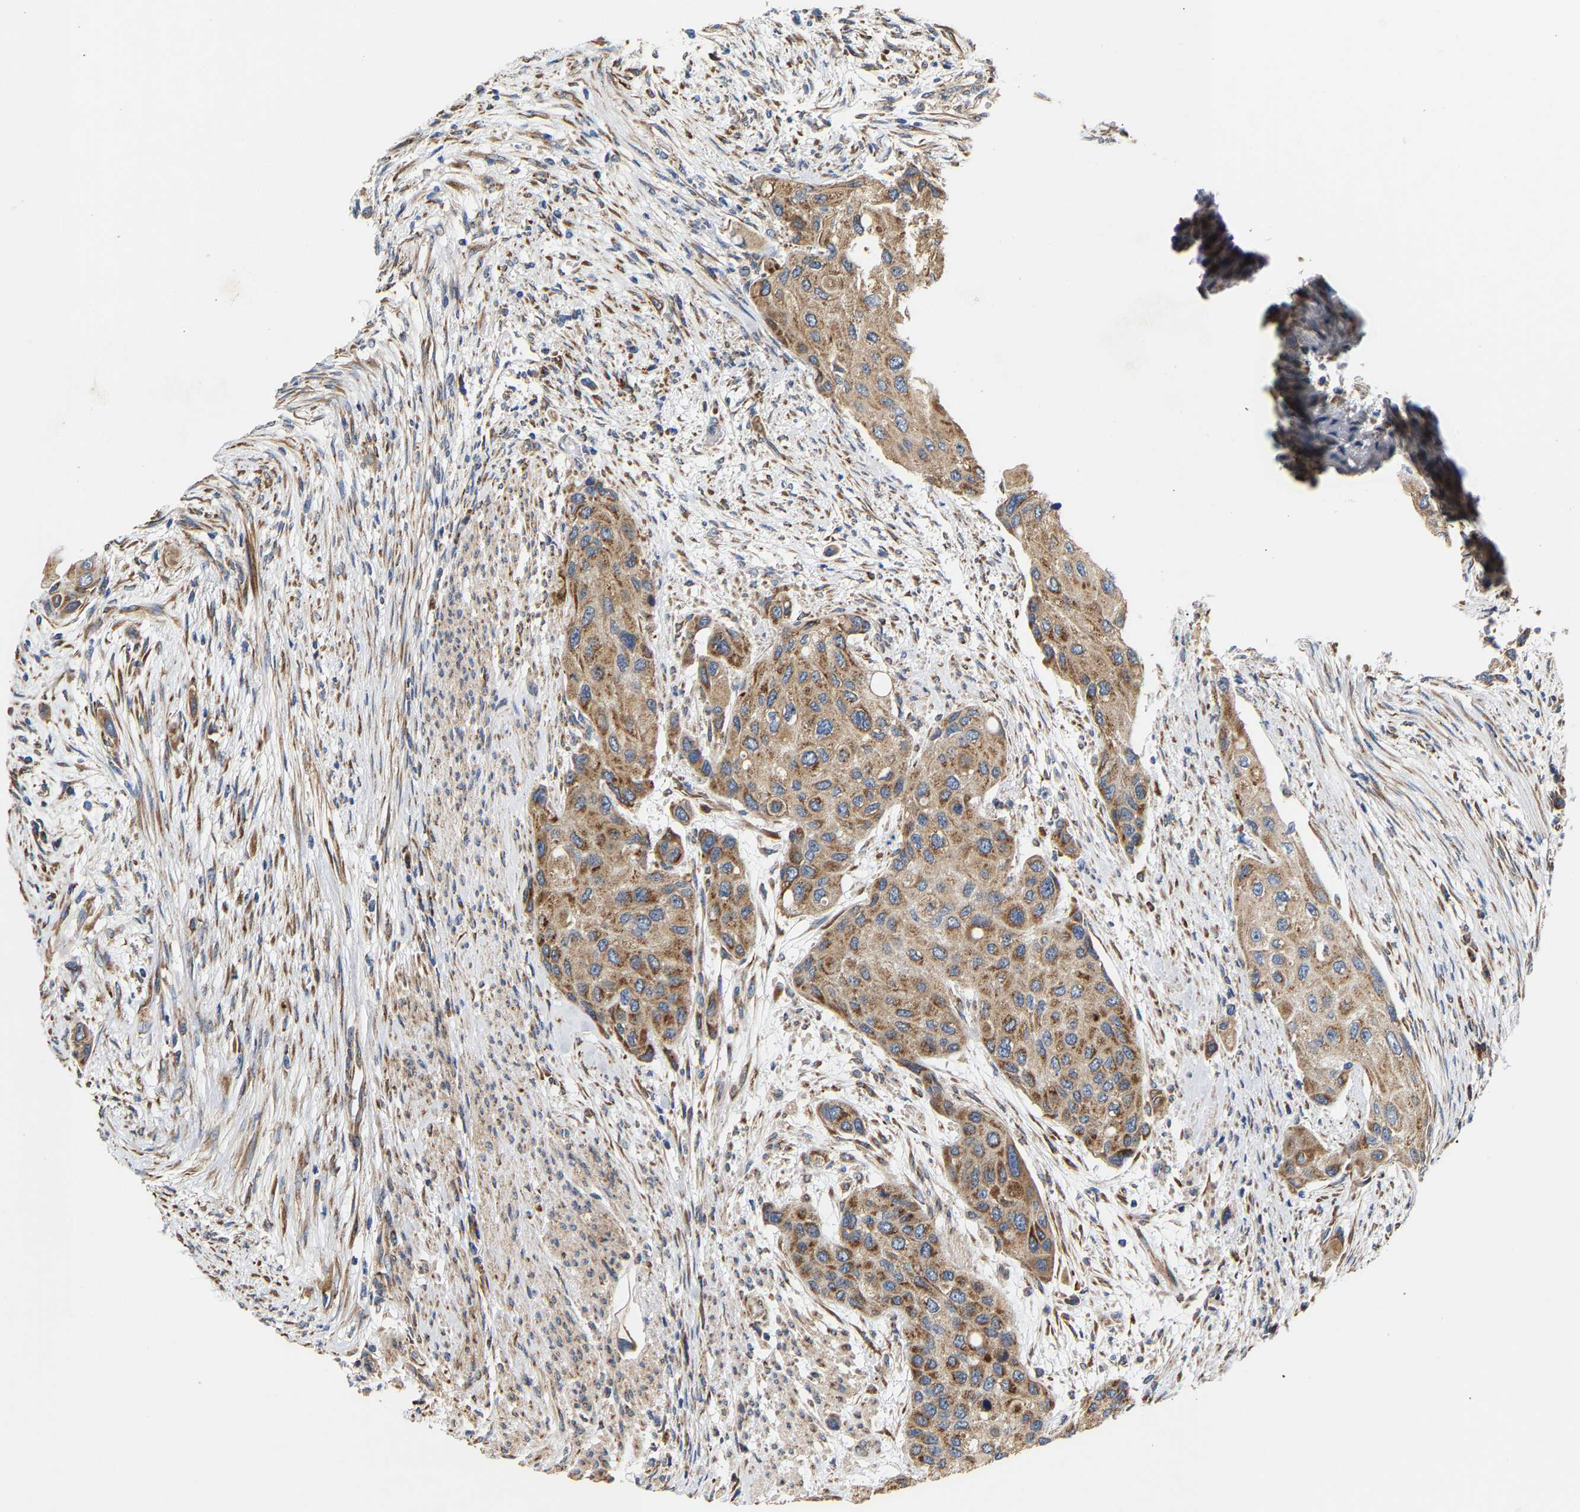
{"staining": {"intensity": "moderate", "quantity": ">75%", "location": "cytoplasmic/membranous"}, "tissue": "urothelial cancer", "cell_type": "Tumor cells", "image_type": "cancer", "snomed": [{"axis": "morphology", "description": "Urothelial carcinoma, High grade"}, {"axis": "topography", "description": "Urinary bladder"}], "caption": "This histopathology image displays immunohistochemistry staining of high-grade urothelial carcinoma, with medium moderate cytoplasmic/membranous staining in about >75% of tumor cells.", "gene": "TMEM168", "patient": {"sex": "female", "age": 56}}